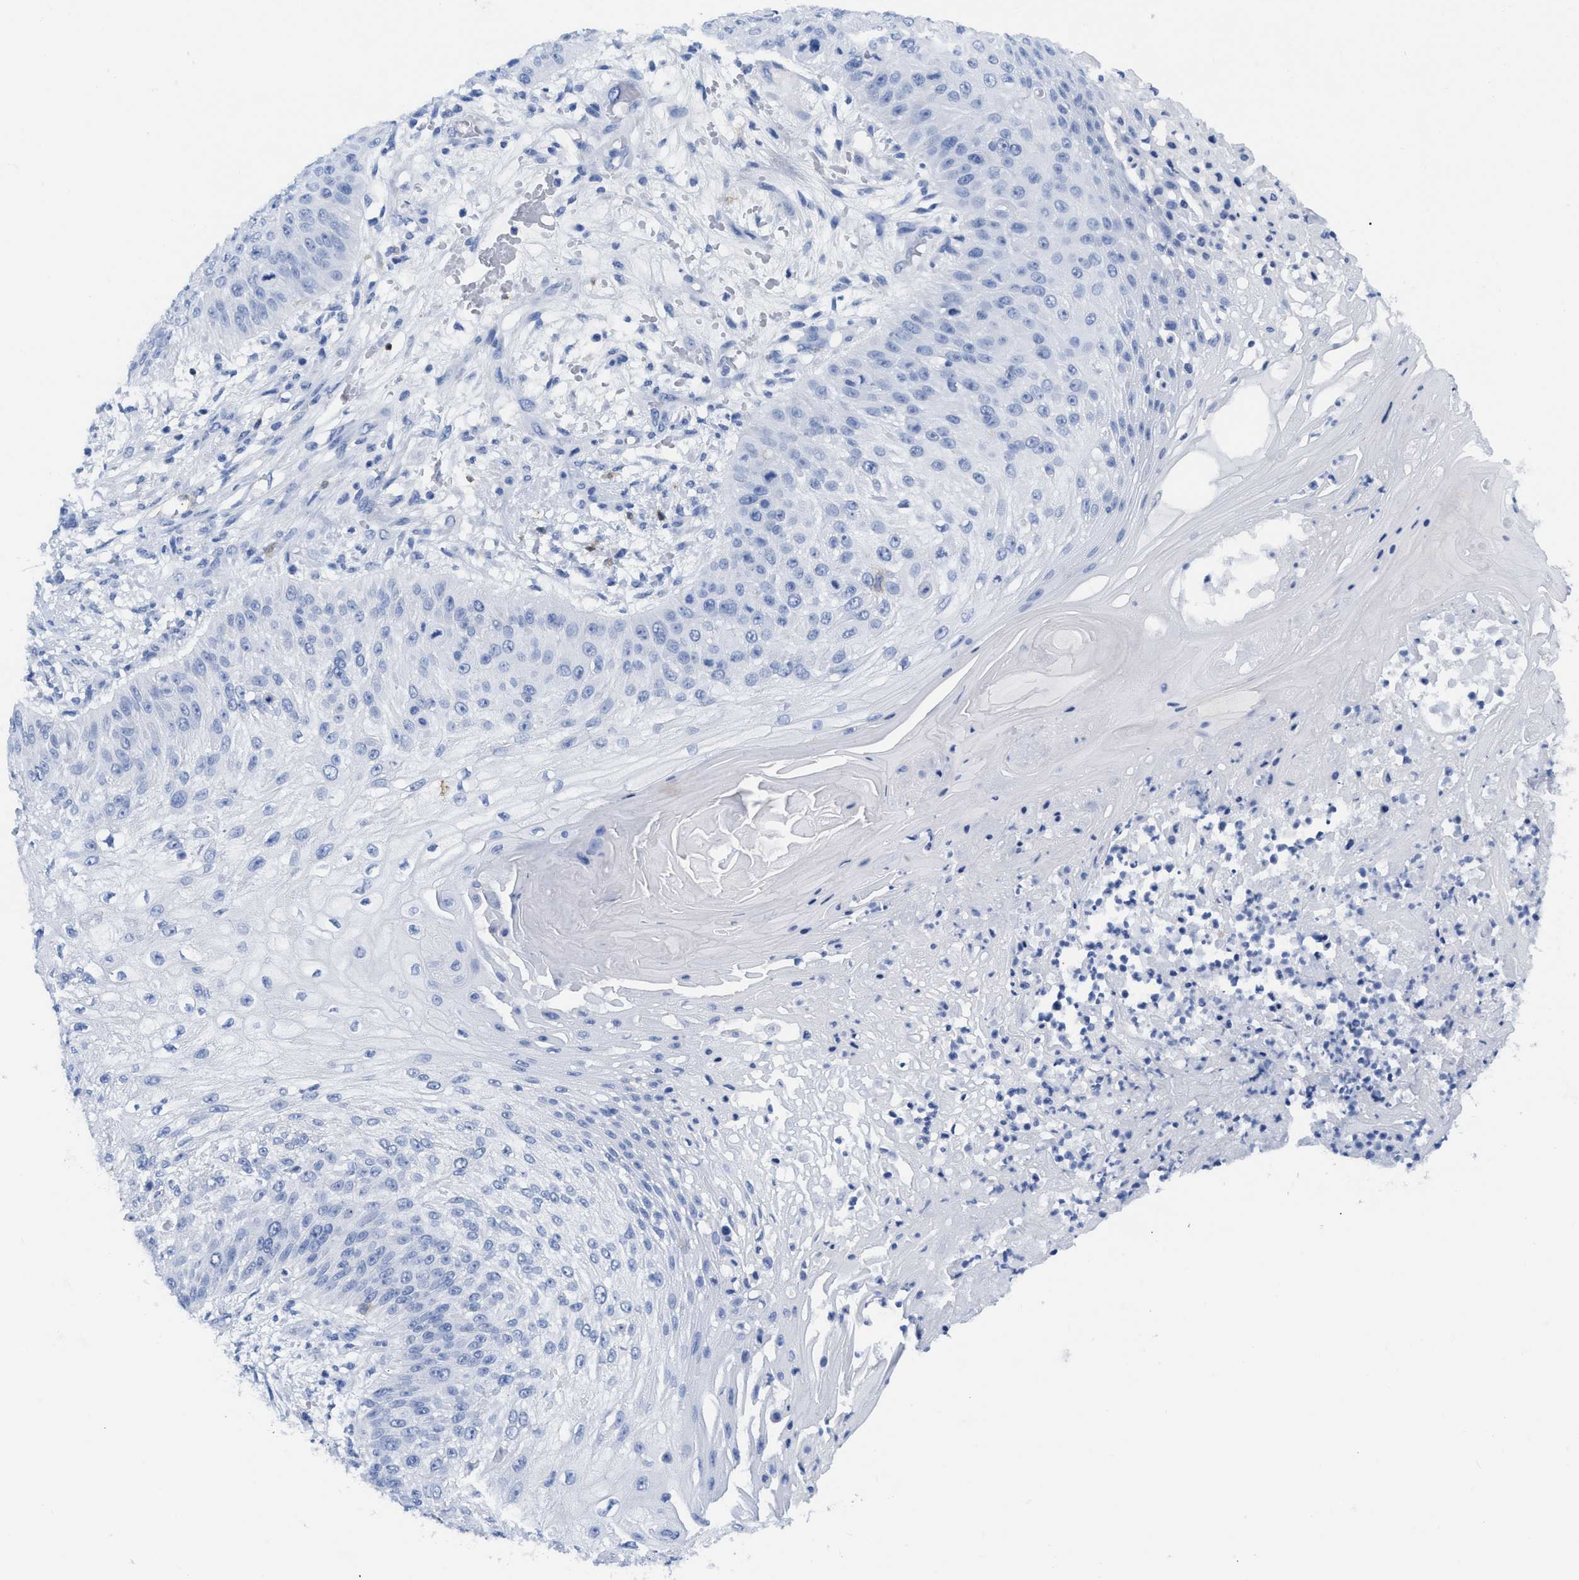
{"staining": {"intensity": "negative", "quantity": "none", "location": "none"}, "tissue": "skin cancer", "cell_type": "Tumor cells", "image_type": "cancer", "snomed": [{"axis": "morphology", "description": "Squamous cell carcinoma, NOS"}, {"axis": "topography", "description": "Skin"}], "caption": "A histopathology image of skin cancer (squamous cell carcinoma) stained for a protein displays no brown staining in tumor cells.", "gene": "CD5", "patient": {"sex": "female", "age": 80}}